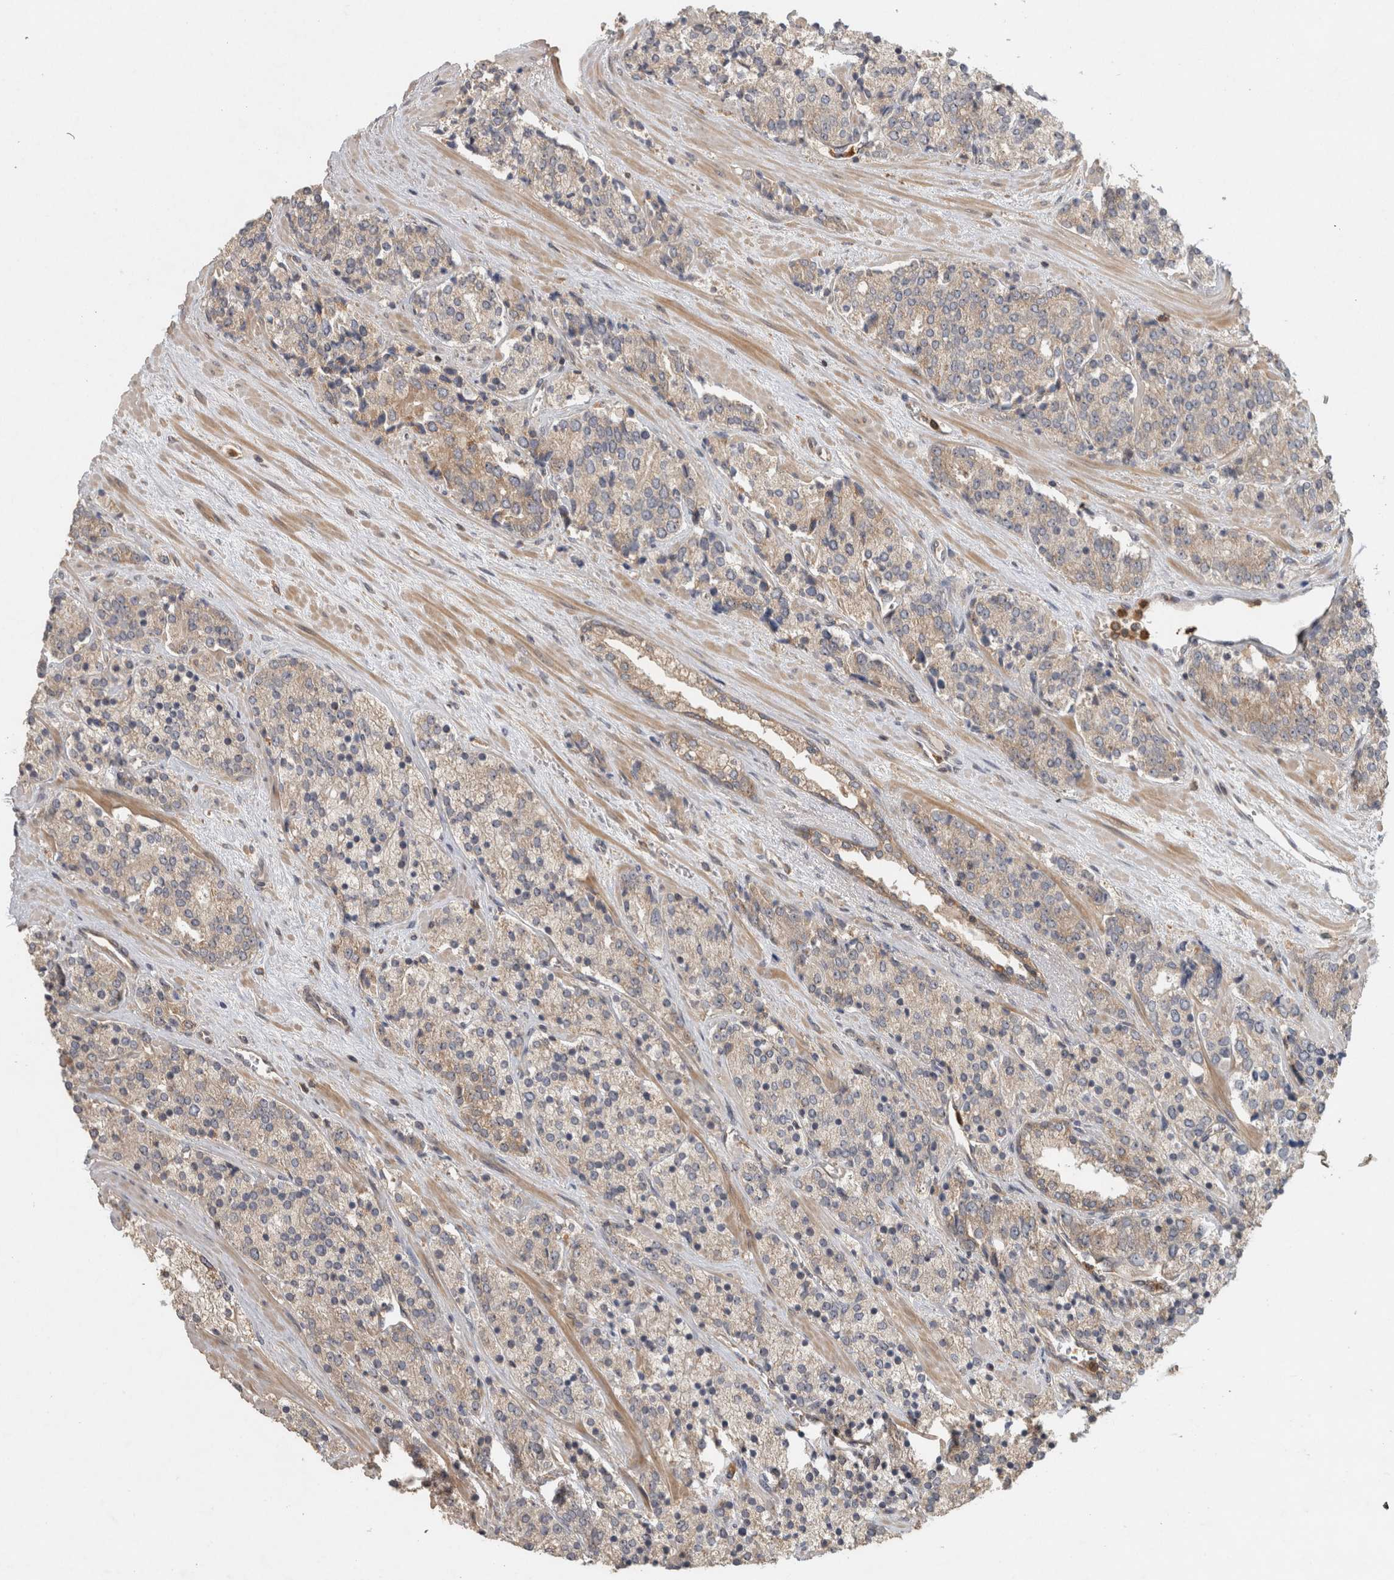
{"staining": {"intensity": "weak", "quantity": "25%-75%", "location": "cytoplasmic/membranous"}, "tissue": "prostate cancer", "cell_type": "Tumor cells", "image_type": "cancer", "snomed": [{"axis": "morphology", "description": "Adenocarcinoma, High grade"}, {"axis": "topography", "description": "Prostate"}], "caption": "Weak cytoplasmic/membranous positivity is appreciated in about 25%-75% of tumor cells in prostate cancer.", "gene": "VEPH1", "patient": {"sex": "male", "age": 71}}